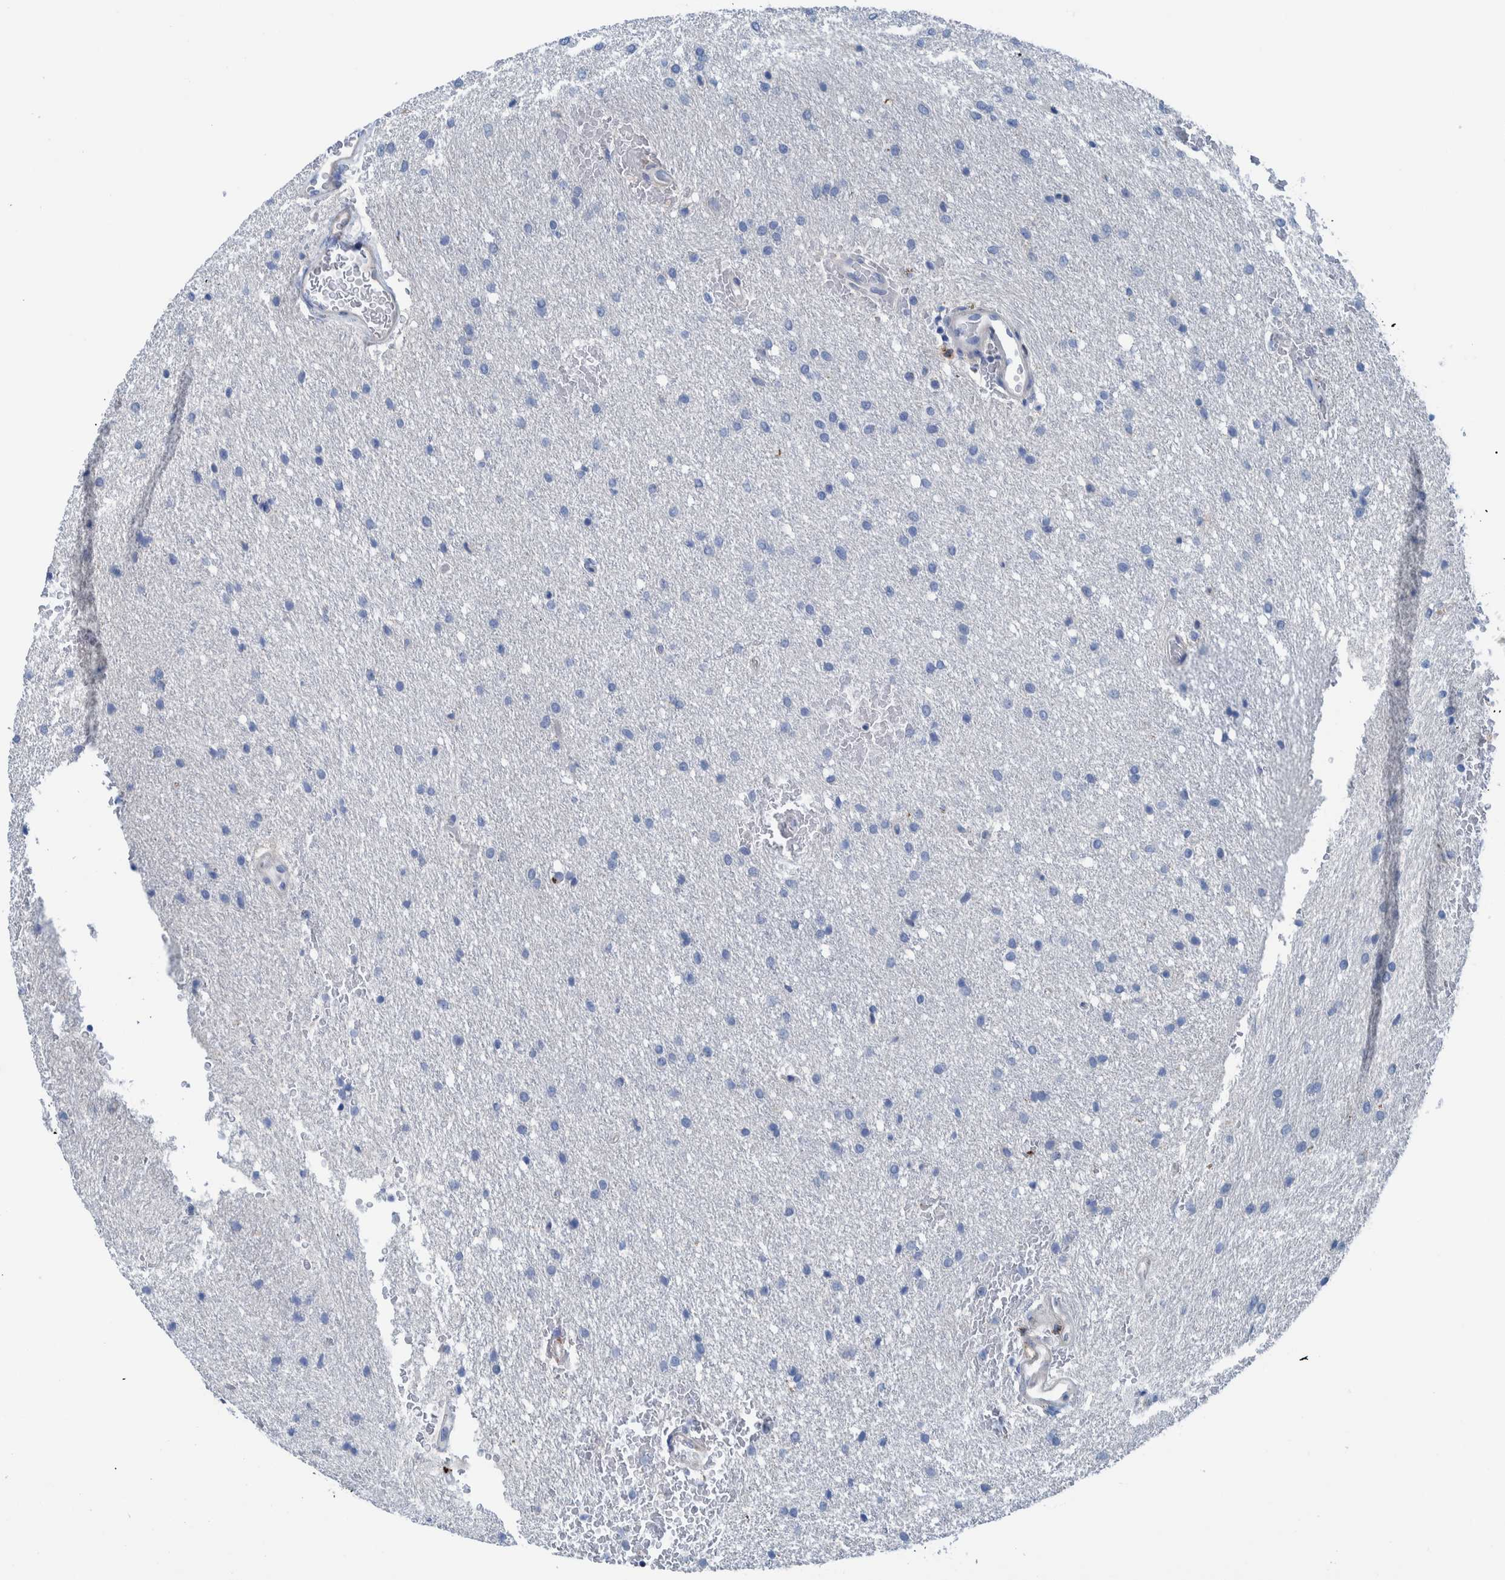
{"staining": {"intensity": "negative", "quantity": "none", "location": "none"}, "tissue": "glioma", "cell_type": "Tumor cells", "image_type": "cancer", "snomed": [{"axis": "morphology", "description": "Glioma, malignant, Low grade"}, {"axis": "topography", "description": "Brain"}], "caption": "Micrograph shows no significant protein expression in tumor cells of glioma.", "gene": "IDO1", "patient": {"sex": "female", "age": 37}}